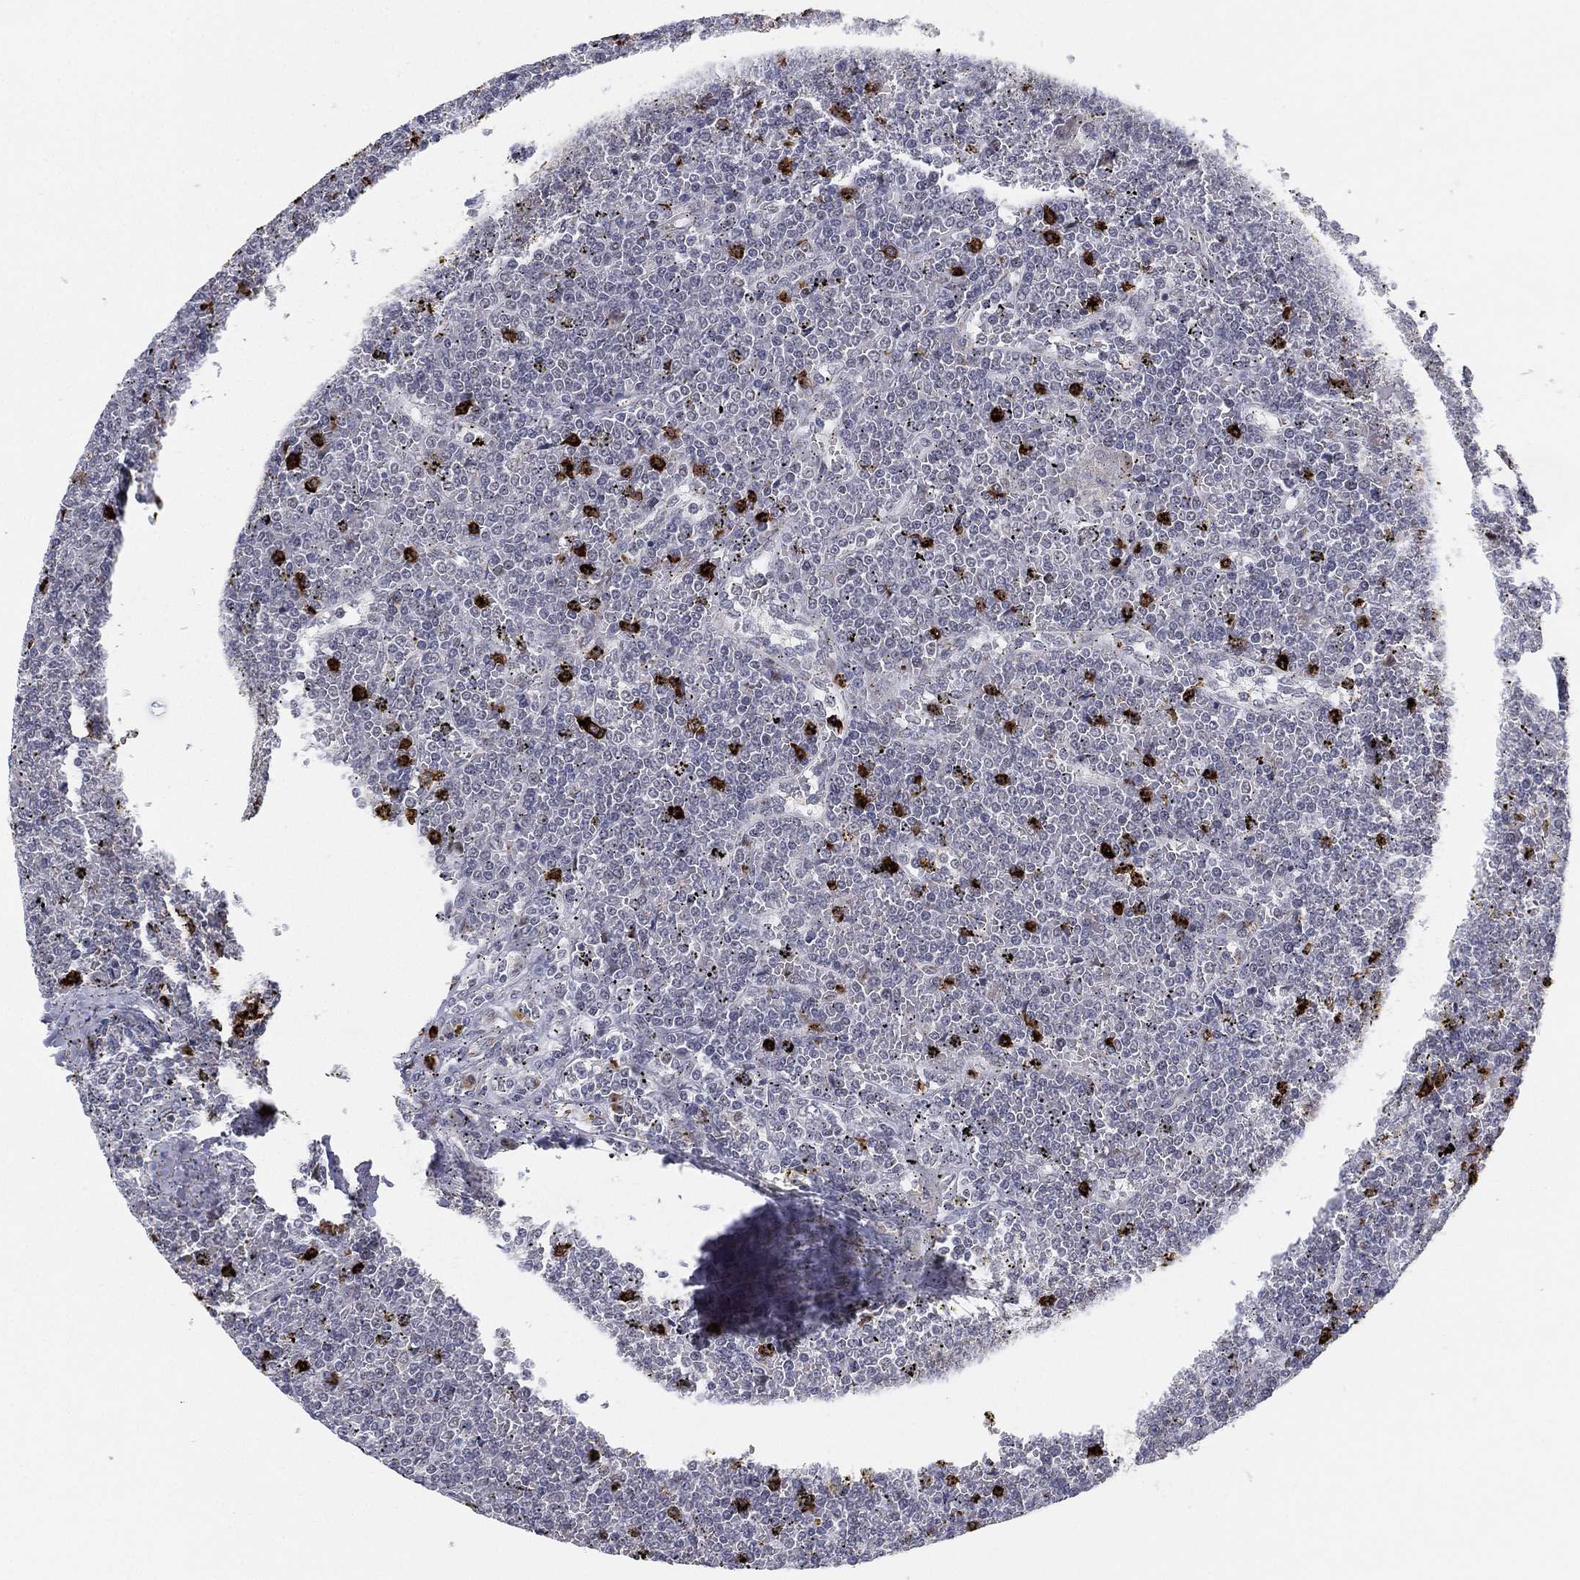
{"staining": {"intensity": "negative", "quantity": "none", "location": "none"}, "tissue": "lymphoma", "cell_type": "Tumor cells", "image_type": "cancer", "snomed": [{"axis": "morphology", "description": "Malignant lymphoma, non-Hodgkin's type, Low grade"}, {"axis": "topography", "description": "Spleen"}], "caption": "DAB (3,3'-diaminobenzidine) immunohistochemical staining of lymphoma reveals no significant expression in tumor cells. (IHC, brightfield microscopy, high magnification).", "gene": "CD177", "patient": {"sex": "female", "age": 19}}